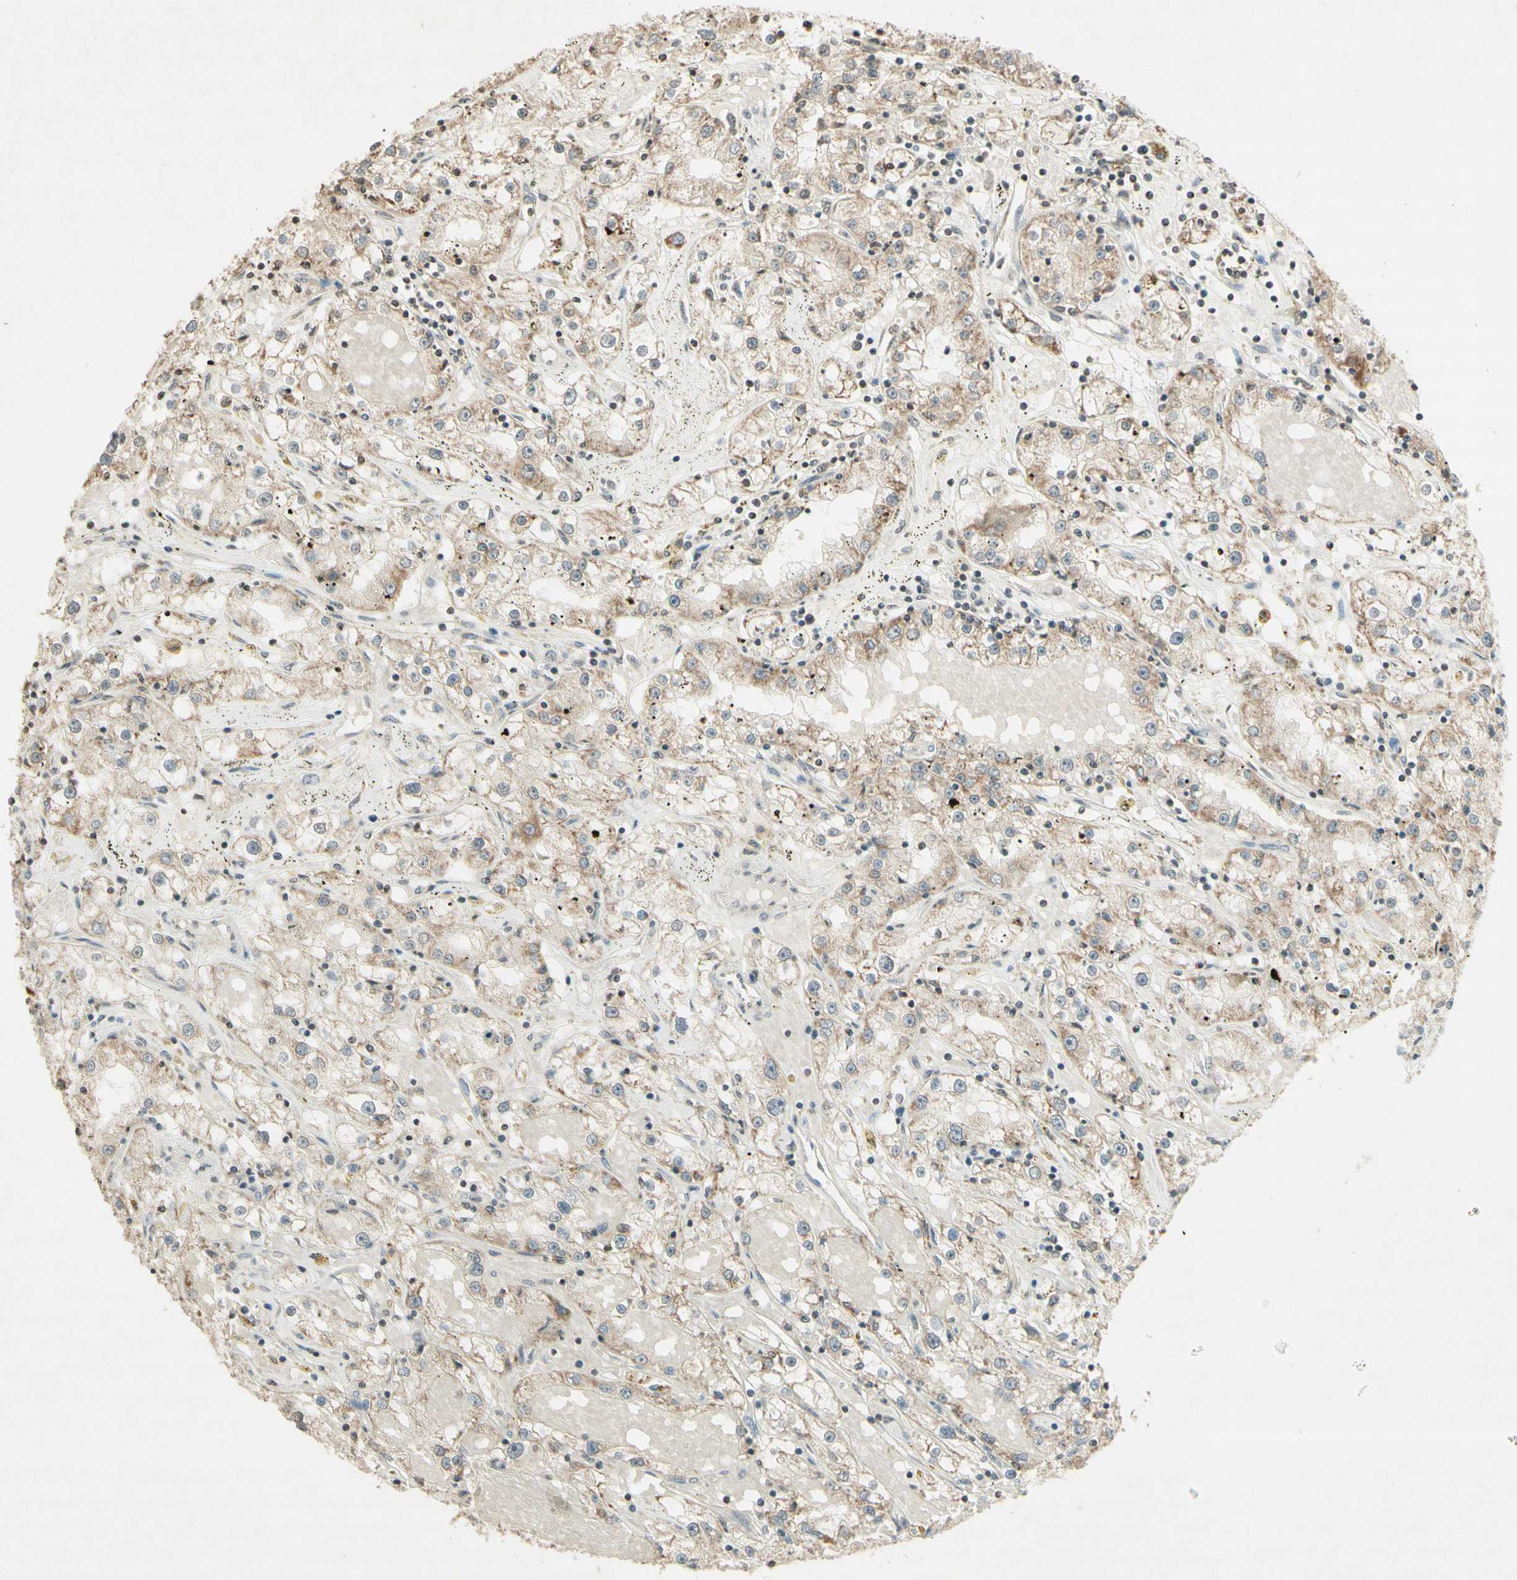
{"staining": {"intensity": "weak", "quantity": "25%-75%", "location": "cytoplasmic/membranous"}, "tissue": "renal cancer", "cell_type": "Tumor cells", "image_type": "cancer", "snomed": [{"axis": "morphology", "description": "Adenocarcinoma, NOS"}, {"axis": "topography", "description": "Kidney"}], "caption": "Human renal adenocarcinoma stained with a protein marker reveals weak staining in tumor cells.", "gene": "CCNI", "patient": {"sex": "male", "age": 56}}